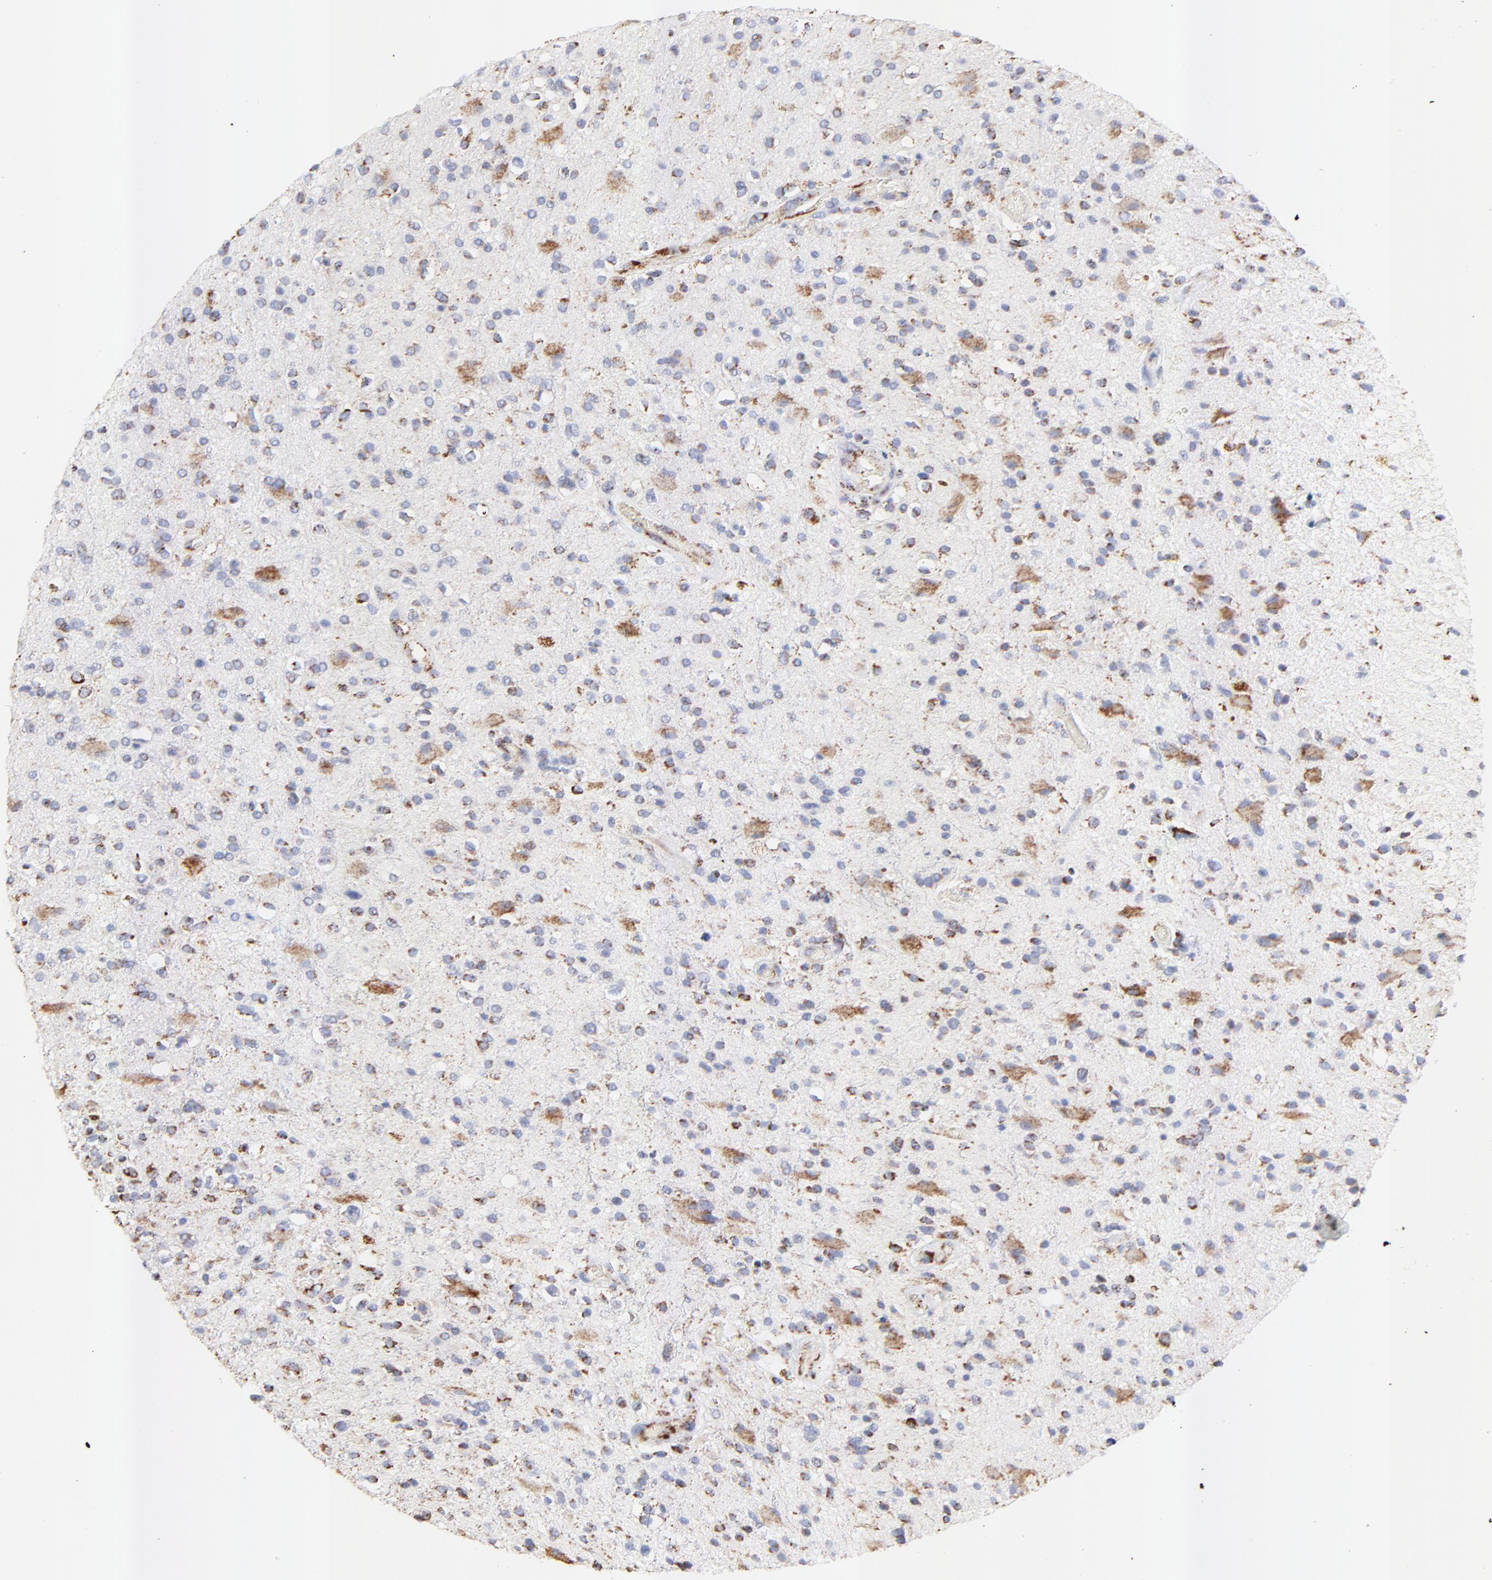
{"staining": {"intensity": "moderate", "quantity": "<25%", "location": "cytoplasmic/membranous"}, "tissue": "glioma", "cell_type": "Tumor cells", "image_type": "cancer", "snomed": [{"axis": "morphology", "description": "Glioma, malignant, High grade"}, {"axis": "topography", "description": "Brain"}], "caption": "There is low levels of moderate cytoplasmic/membranous staining in tumor cells of glioma, as demonstrated by immunohistochemical staining (brown color).", "gene": "COX4I1", "patient": {"sex": "male", "age": 33}}